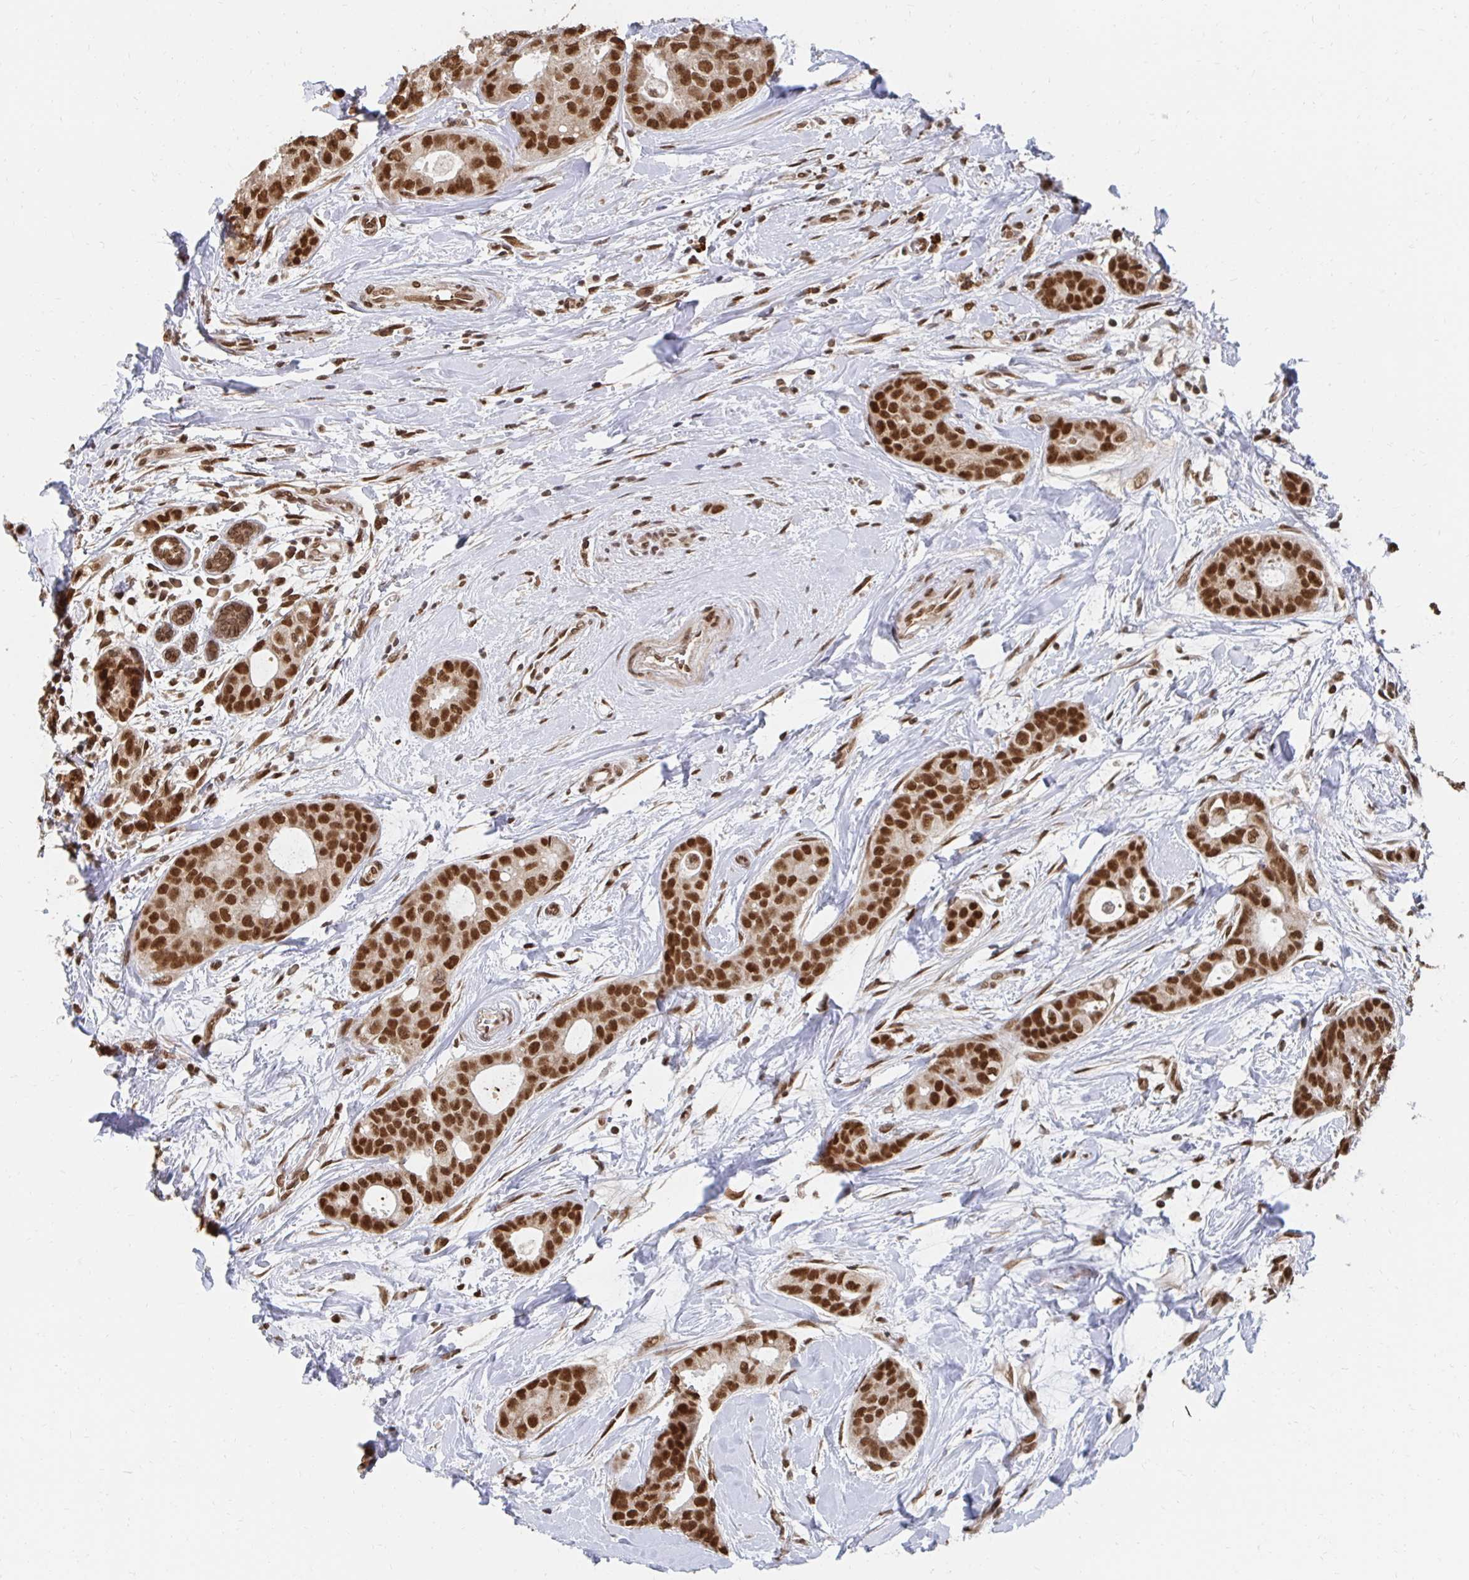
{"staining": {"intensity": "strong", "quantity": ">75%", "location": "nuclear"}, "tissue": "breast cancer", "cell_type": "Tumor cells", "image_type": "cancer", "snomed": [{"axis": "morphology", "description": "Duct carcinoma"}, {"axis": "topography", "description": "Breast"}], "caption": "Immunohistochemical staining of human intraductal carcinoma (breast) exhibits high levels of strong nuclear protein expression in about >75% of tumor cells.", "gene": "GTF3C6", "patient": {"sex": "female", "age": 45}}